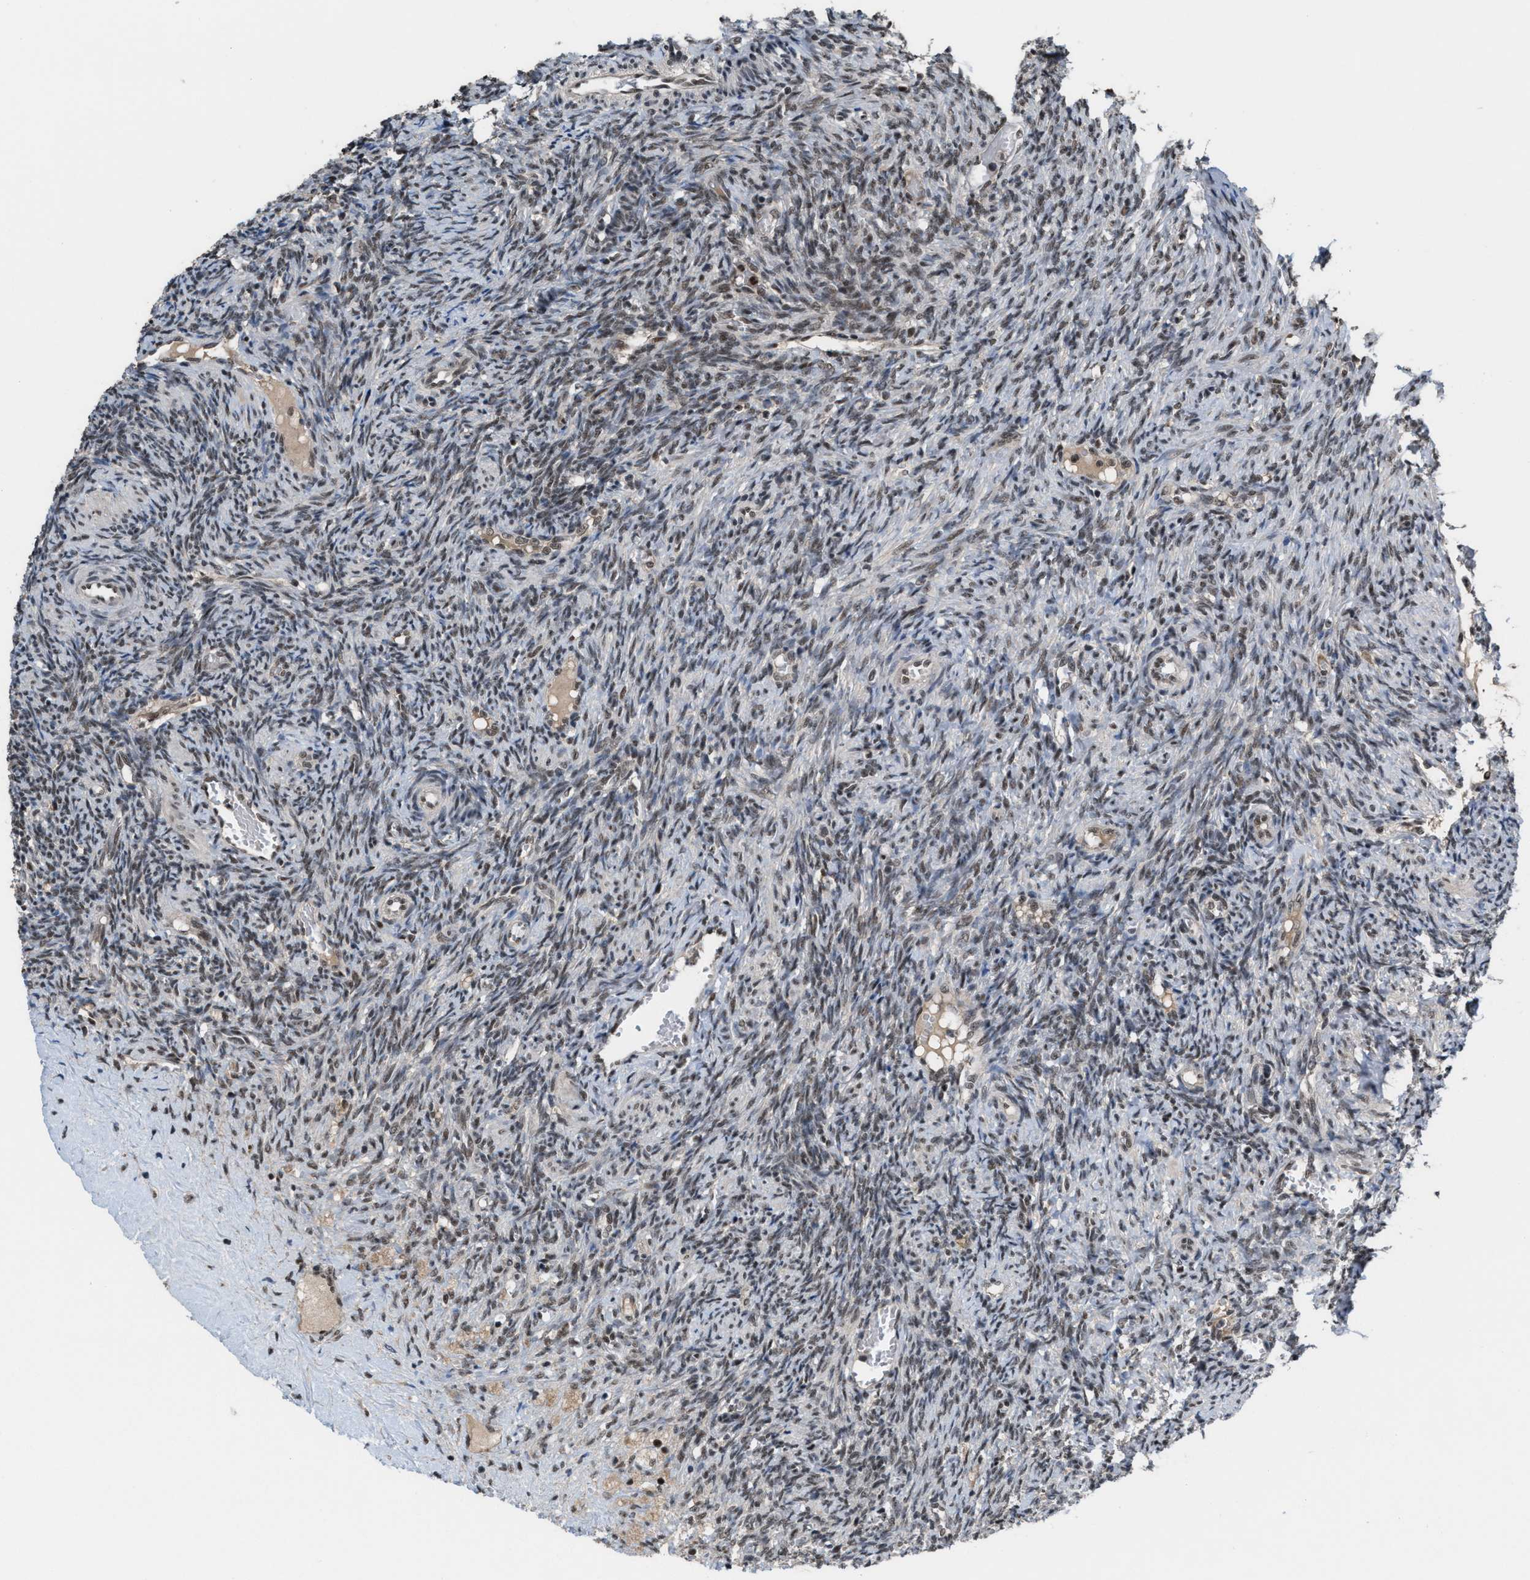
{"staining": {"intensity": "moderate", "quantity": "25%-75%", "location": "nuclear"}, "tissue": "ovary", "cell_type": "Ovarian stroma cells", "image_type": "normal", "snomed": [{"axis": "morphology", "description": "Normal tissue, NOS"}, {"axis": "topography", "description": "Ovary"}], "caption": "There is medium levels of moderate nuclear staining in ovarian stroma cells of benign ovary, as demonstrated by immunohistochemical staining (brown color).", "gene": "PRPF4", "patient": {"sex": "female", "age": 41}}